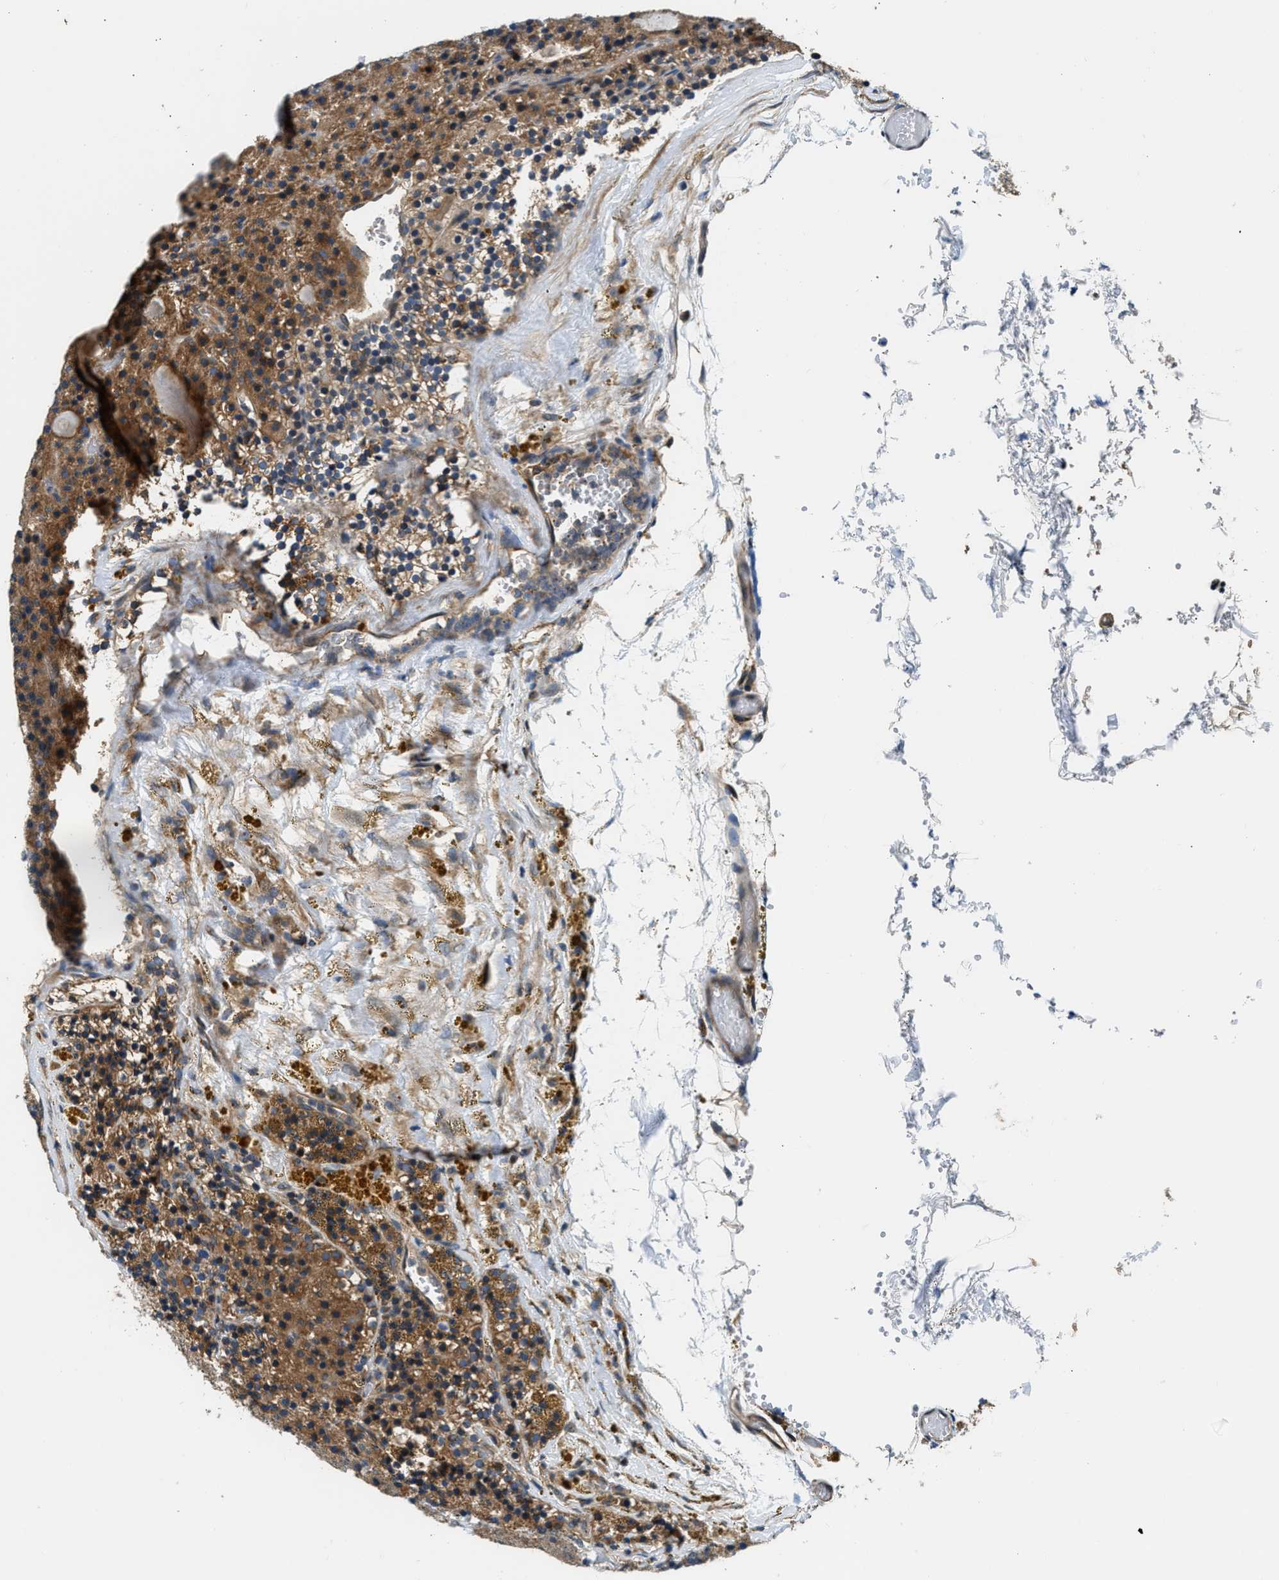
{"staining": {"intensity": "moderate", "quantity": ">75%", "location": "cytoplasmic/membranous"}, "tissue": "parathyroid gland", "cell_type": "Glandular cells", "image_type": "normal", "snomed": [{"axis": "morphology", "description": "Normal tissue, NOS"}, {"axis": "morphology", "description": "Adenoma, NOS"}, {"axis": "topography", "description": "Parathyroid gland"}], "caption": "Protein expression analysis of benign human parathyroid gland reveals moderate cytoplasmic/membranous positivity in approximately >75% of glandular cells.", "gene": "IL3RA", "patient": {"sex": "male", "age": 75}}